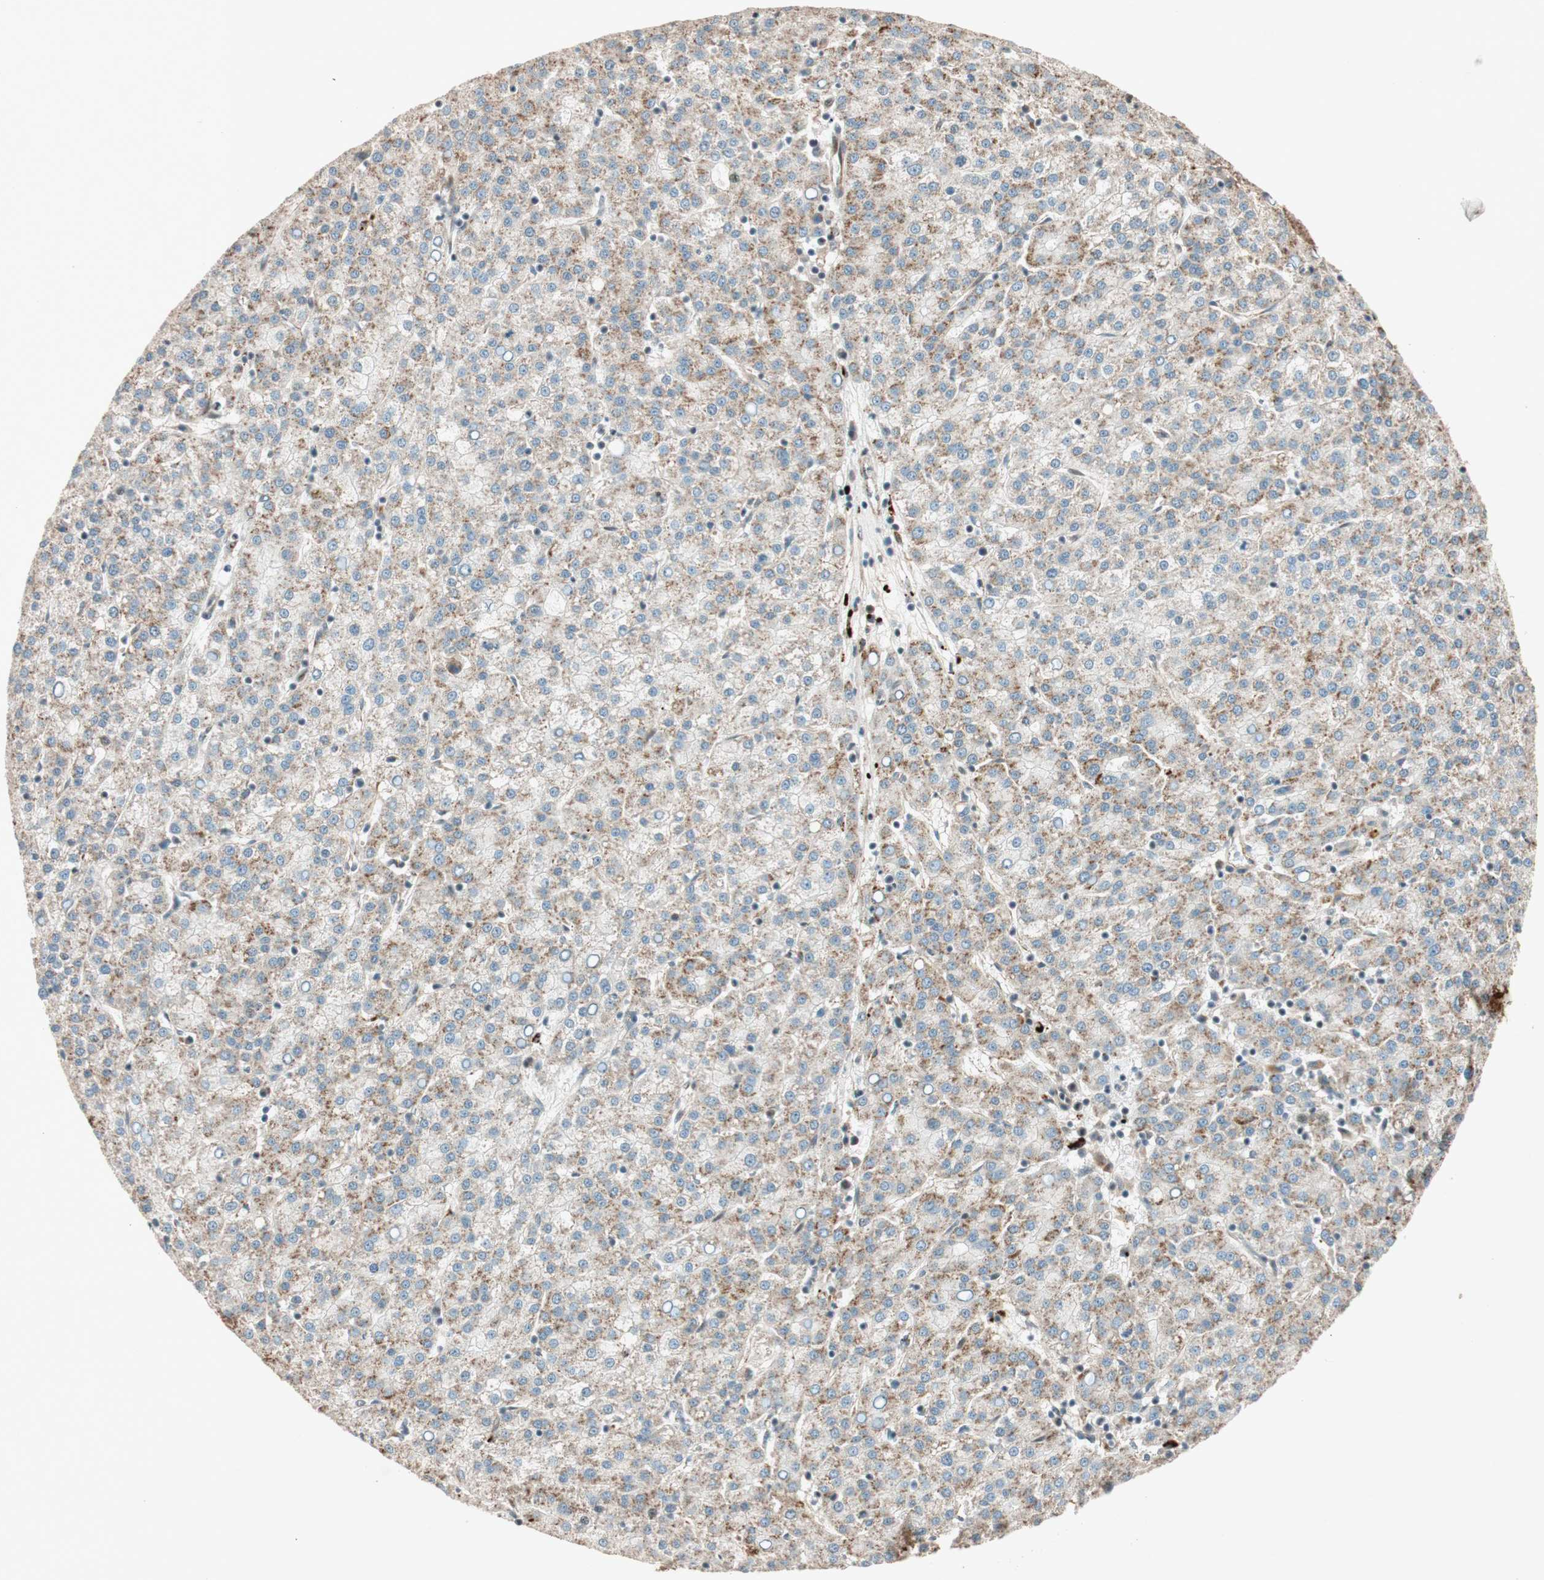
{"staining": {"intensity": "moderate", "quantity": ">75%", "location": "cytoplasmic/membranous"}, "tissue": "liver cancer", "cell_type": "Tumor cells", "image_type": "cancer", "snomed": [{"axis": "morphology", "description": "Carcinoma, Hepatocellular, NOS"}, {"axis": "topography", "description": "Liver"}], "caption": "Immunohistochemistry (DAB (3,3'-diaminobenzidine)) staining of human hepatocellular carcinoma (liver) shows moderate cytoplasmic/membranous protein staining in about >75% of tumor cells.", "gene": "EPHA6", "patient": {"sex": "female", "age": 58}}